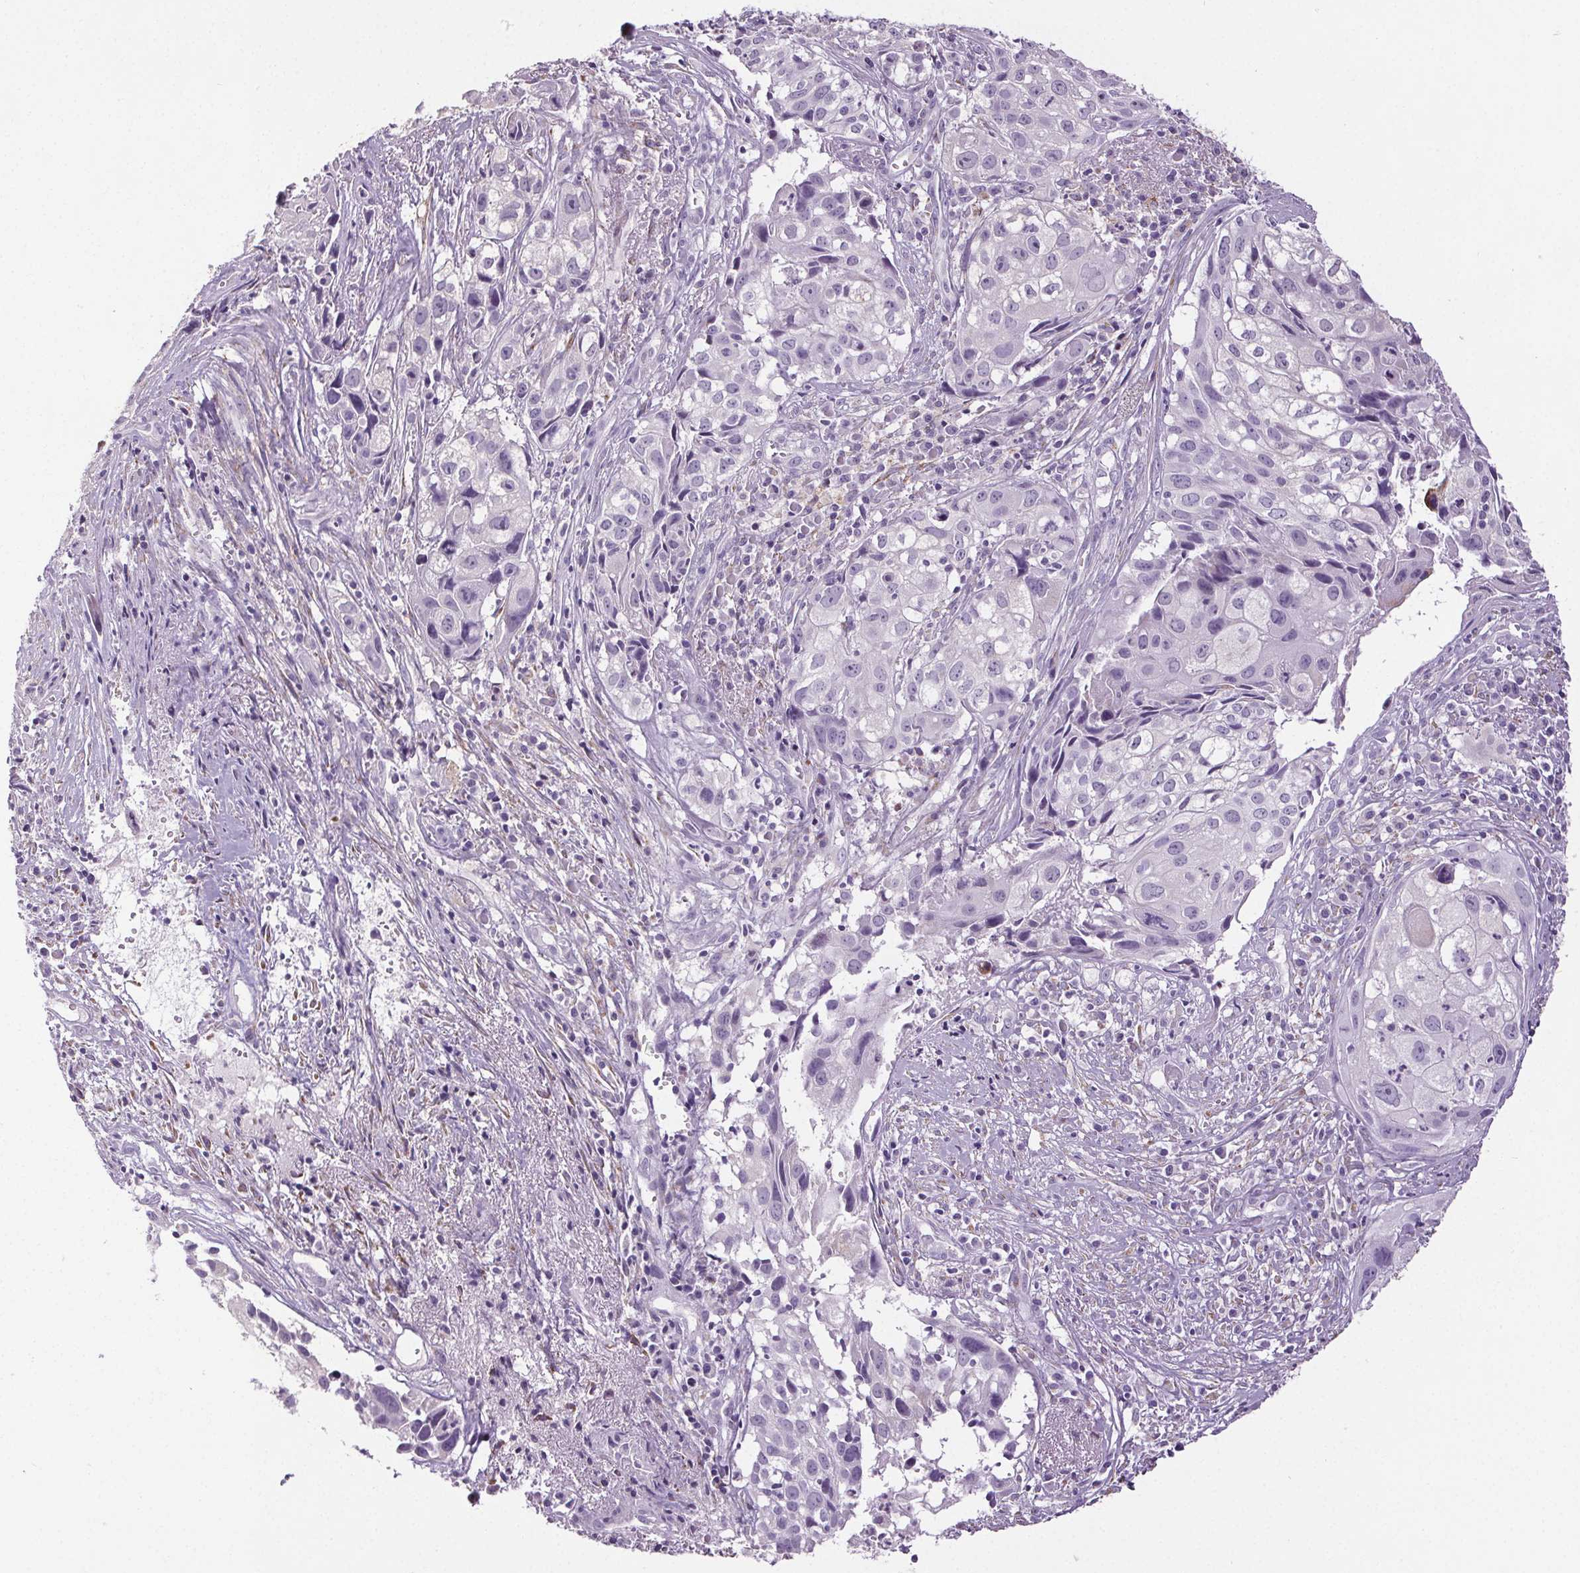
{"staining": {"intensity": "negative", "quantity": "none", "location": "none"}, "tissue": "cervical cancer", "cell_type": "Tumor cells", "image_type": "cancer", "snomed": [{"axis": "morphology", "description": "Squamous cell carcinoma, NOS"}, {"axis": "topography", "description": "Cervix"}], "caption": "DAB (3,3'-diaminobenzidine) immunohistochemical staining of human squamous cell carcinoma (cervical) shows no significant positivity in tumor cells.", "gene": "GPIHBP1", "patient": {"sex": "female", "age": 53}}